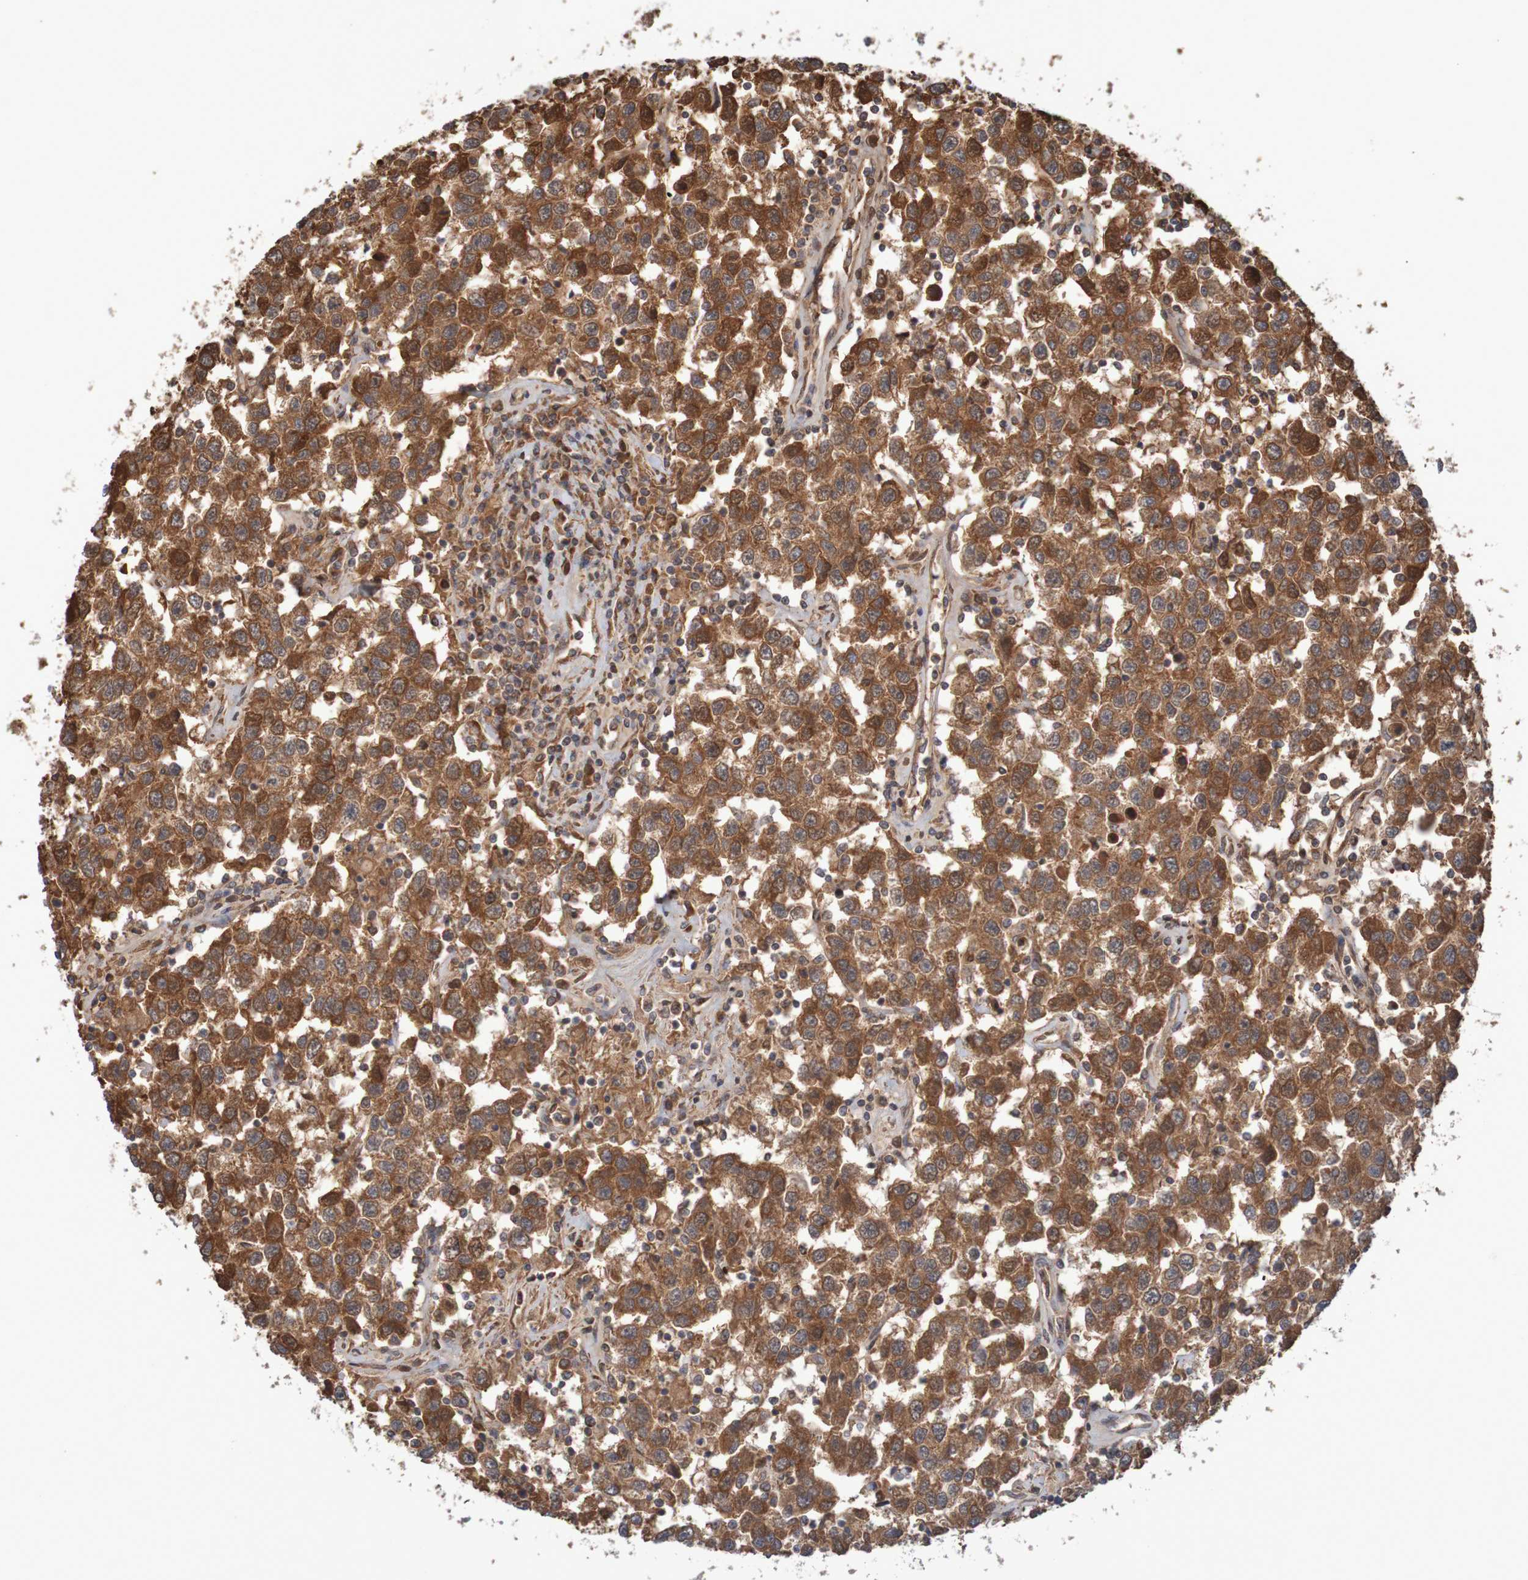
{"staining": {"intensity": "strong", "quantity": ">75%", "location": "cytoplasmic/membranous"}, "tissue": "testis cancer", "cell_type": "Tumor cells", "image_type": "cancer", "snomed": [{"axis": "morphology", "description": "Seminoma, NOS"}, {"axis": "topography", "description": "Testis"}], "caption": "Immunohistochemistry (DAB) staining of seminoma (testis) exhibits strong cytoplasmic/membranous protein positivity in about >75% of tumor cells.", "gene": "MRPL52", "patient": {"sex": "male", "age": 41}}